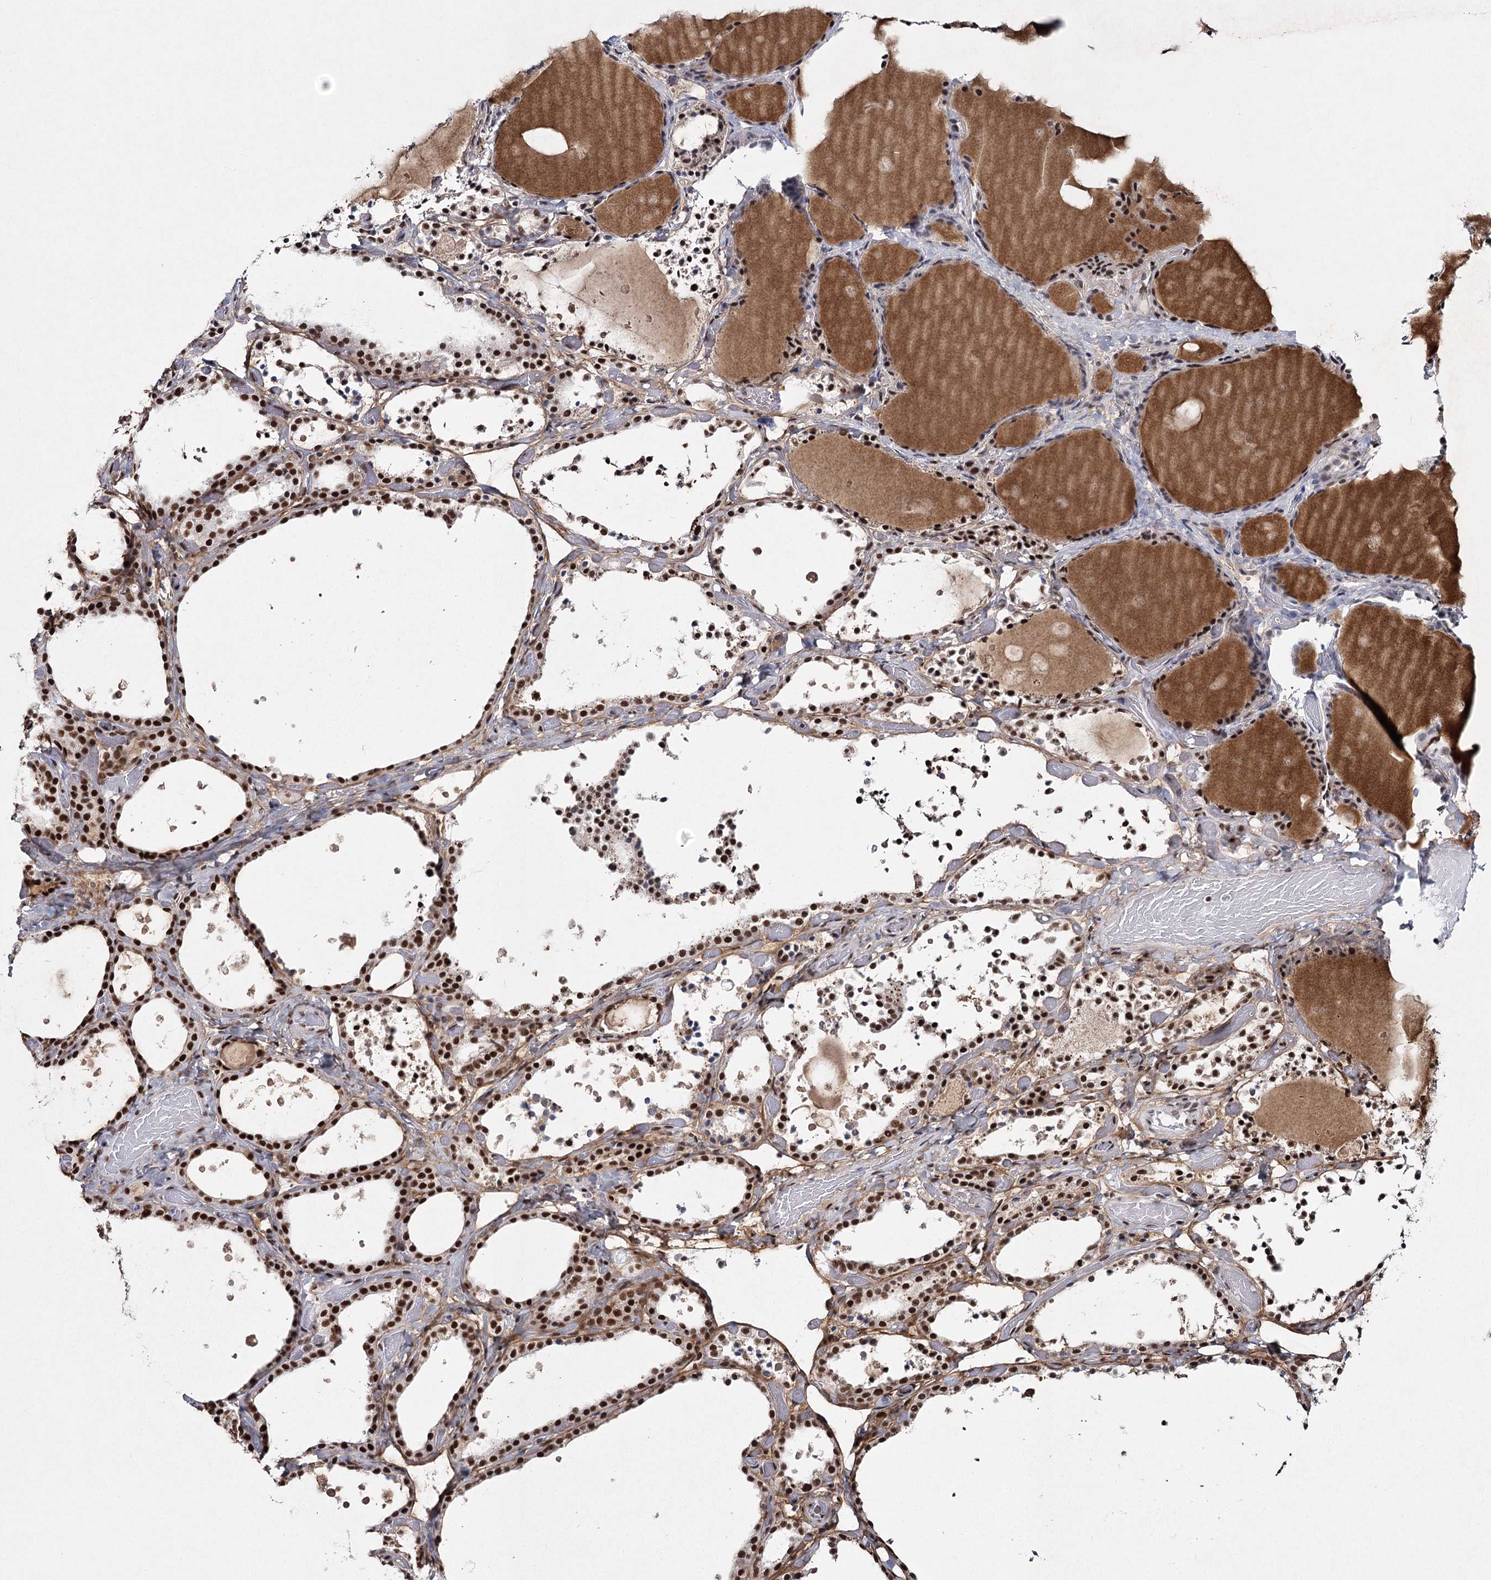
{"staining": {"intensity": "strong", "quantity": ">75%", "location": "nuclear"}, "tissue": "thyroid gland", "cell_type": "Glandular cells", "image_type": "normal", "snomed": [{"axis": "morphology", "description": "Normal tissue, NOS"}, {"axis": "topography", "description": "Thyroid gland"}], "caption": "Immunohistochemical staining of normal human thyroid gland reveals high levels of strong nuclear positivity in approximately >75% of glandular cells. The staining was performed using DAB to visualize the protein expression in brown, while the nuclei were stained in blue with hematoxylin (Magnification: 20x).", "gene": "SCAF8", "patient": {"sex": "female", "age": 44}}